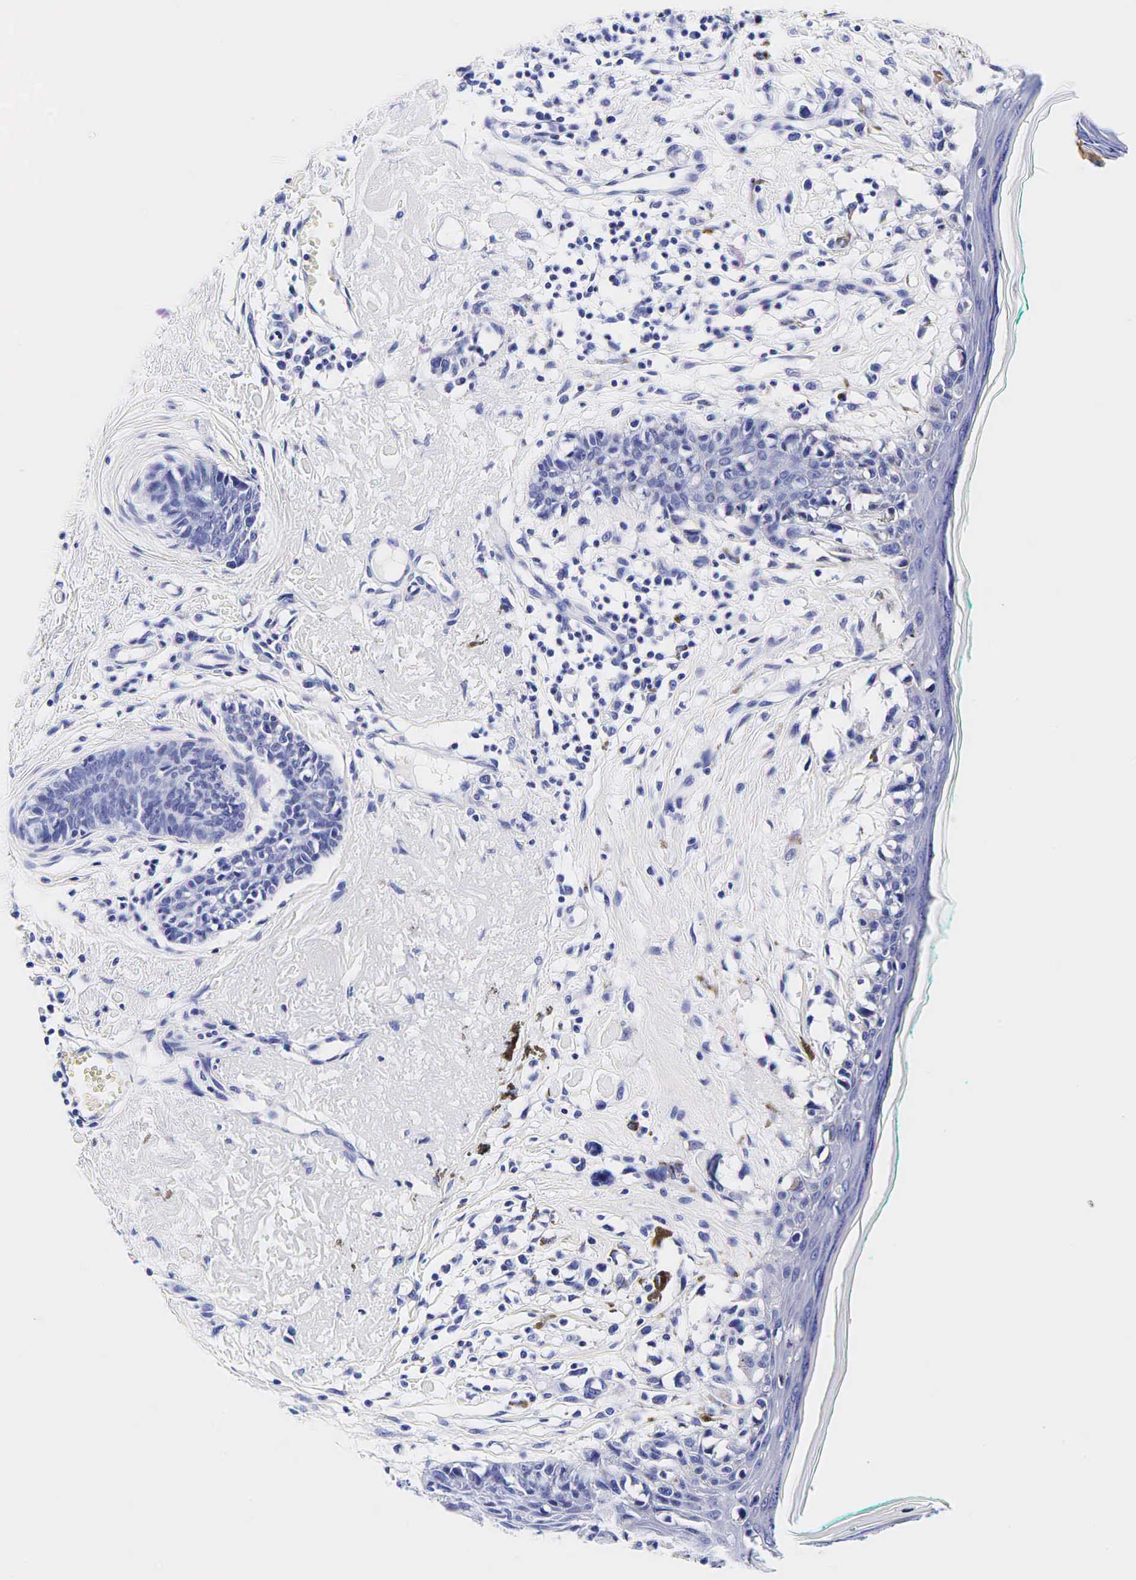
{"staining": {"intensity": "negative", "quantity": "none", "location": "none"}, "tissue": "melanoma", "cell_type": "Tumor cells", "image_type": "cancer", "snomed": [{"axis": "morphology", "description": "Malignant melanoma, NOS"}, {"axis": "topography", "description": "Skin"}], "caption": "This photomicrograph is of malignant melanoma stained with IHC to label a protein in brown with the nuclei are counter-stained blue. There is no staining in tumor cells.", "gene": "GCG", "patient": {"sex": "male", "age": 80}}